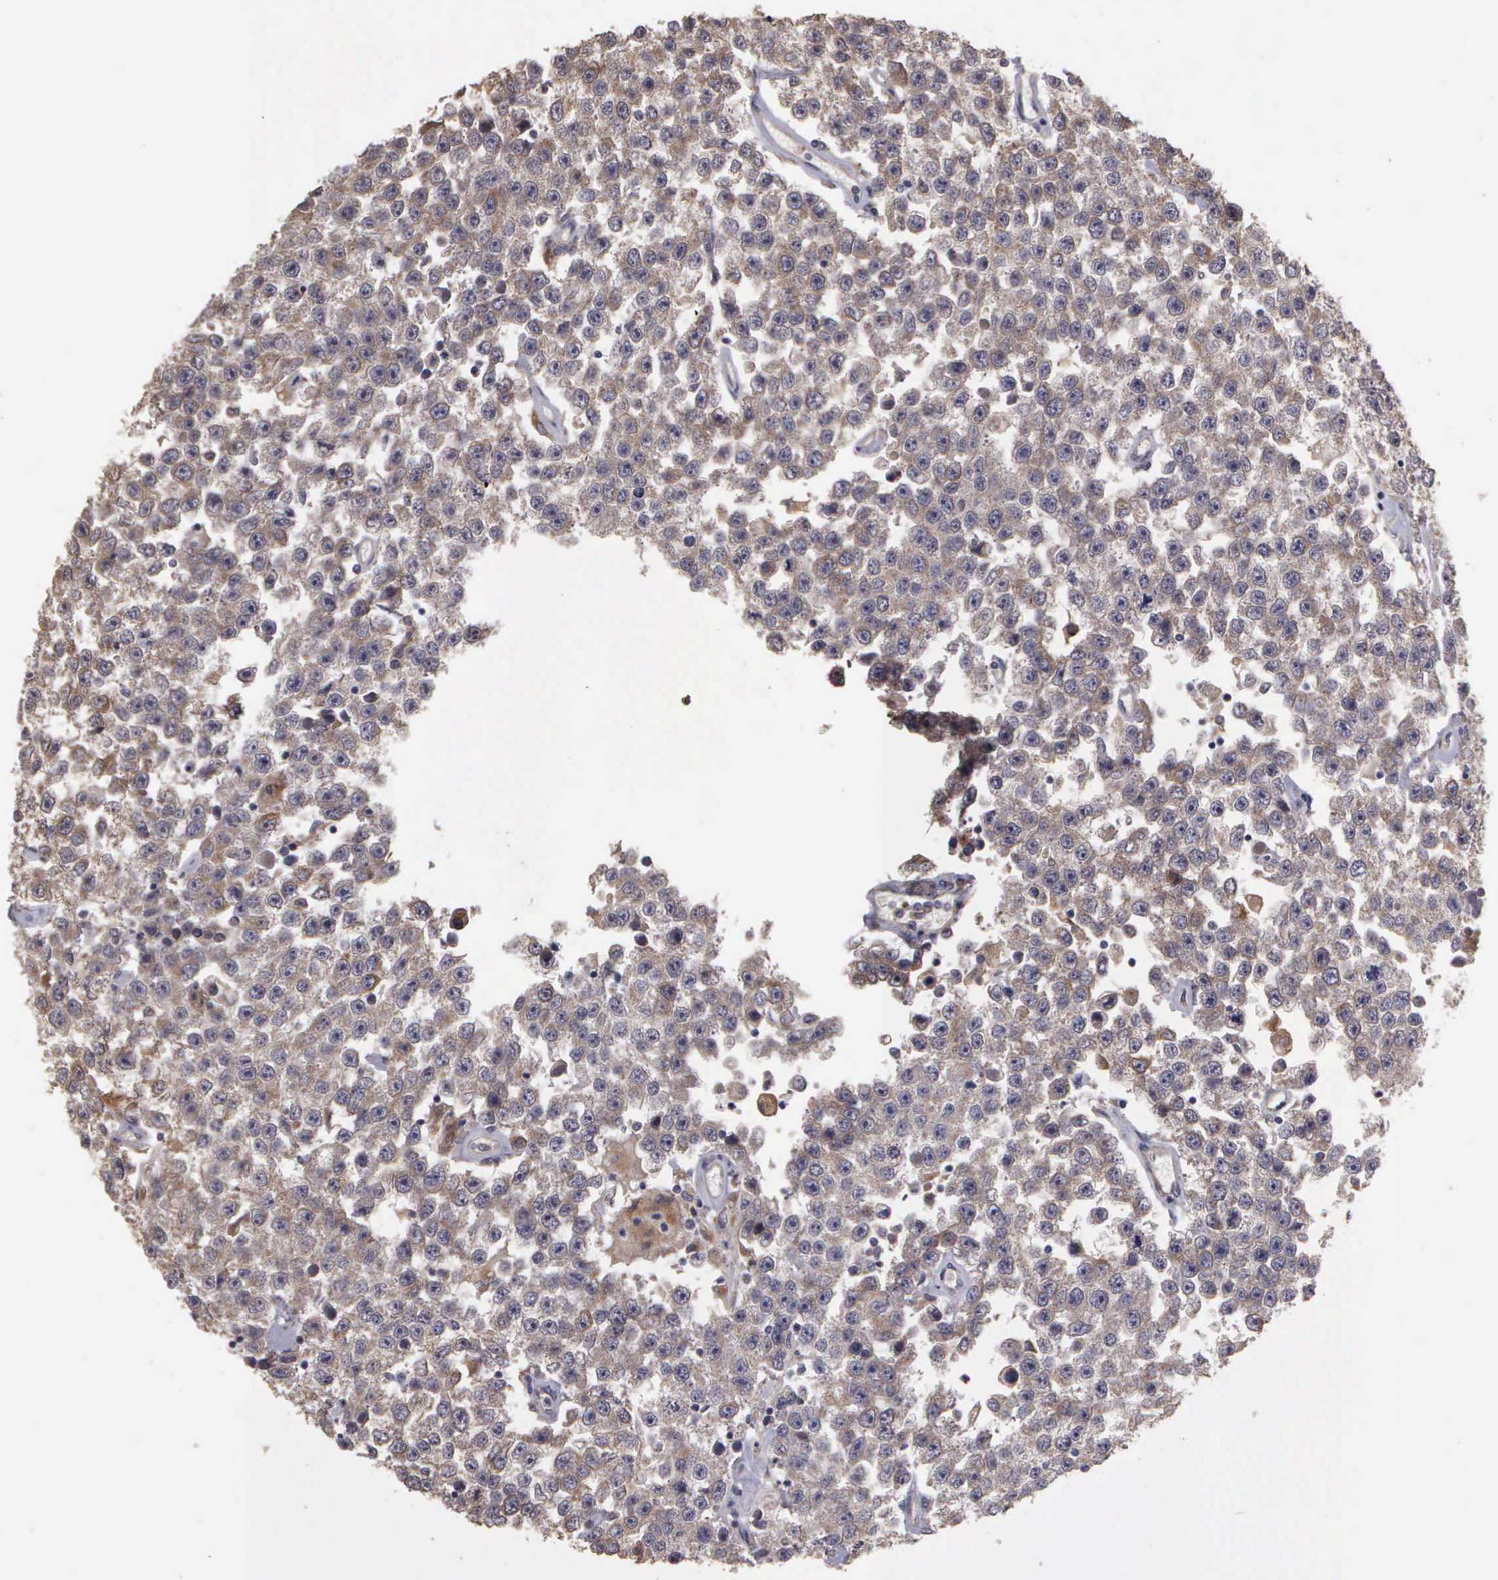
{"staining": {"intensity": "weak", "quantity": ">75%", "location": "cytoplasmic/membranous"}, "tissue": "testis cancer", "cell_type": "Tumor cells", "image_type": "cancer", "snomed": [{"axis": "morphology", "description": "Seminoma, NOS"}, {"axis": "topography", "description": "Testis"}], "caption": "This is an image of immunohistochemistry (IHC) staining of testis seminoma, which shows weak staining in the cytoplasmic/membranous of tumor cells.", "gene": "RTL10", "patient": {"sex": "male", "age": 52}}